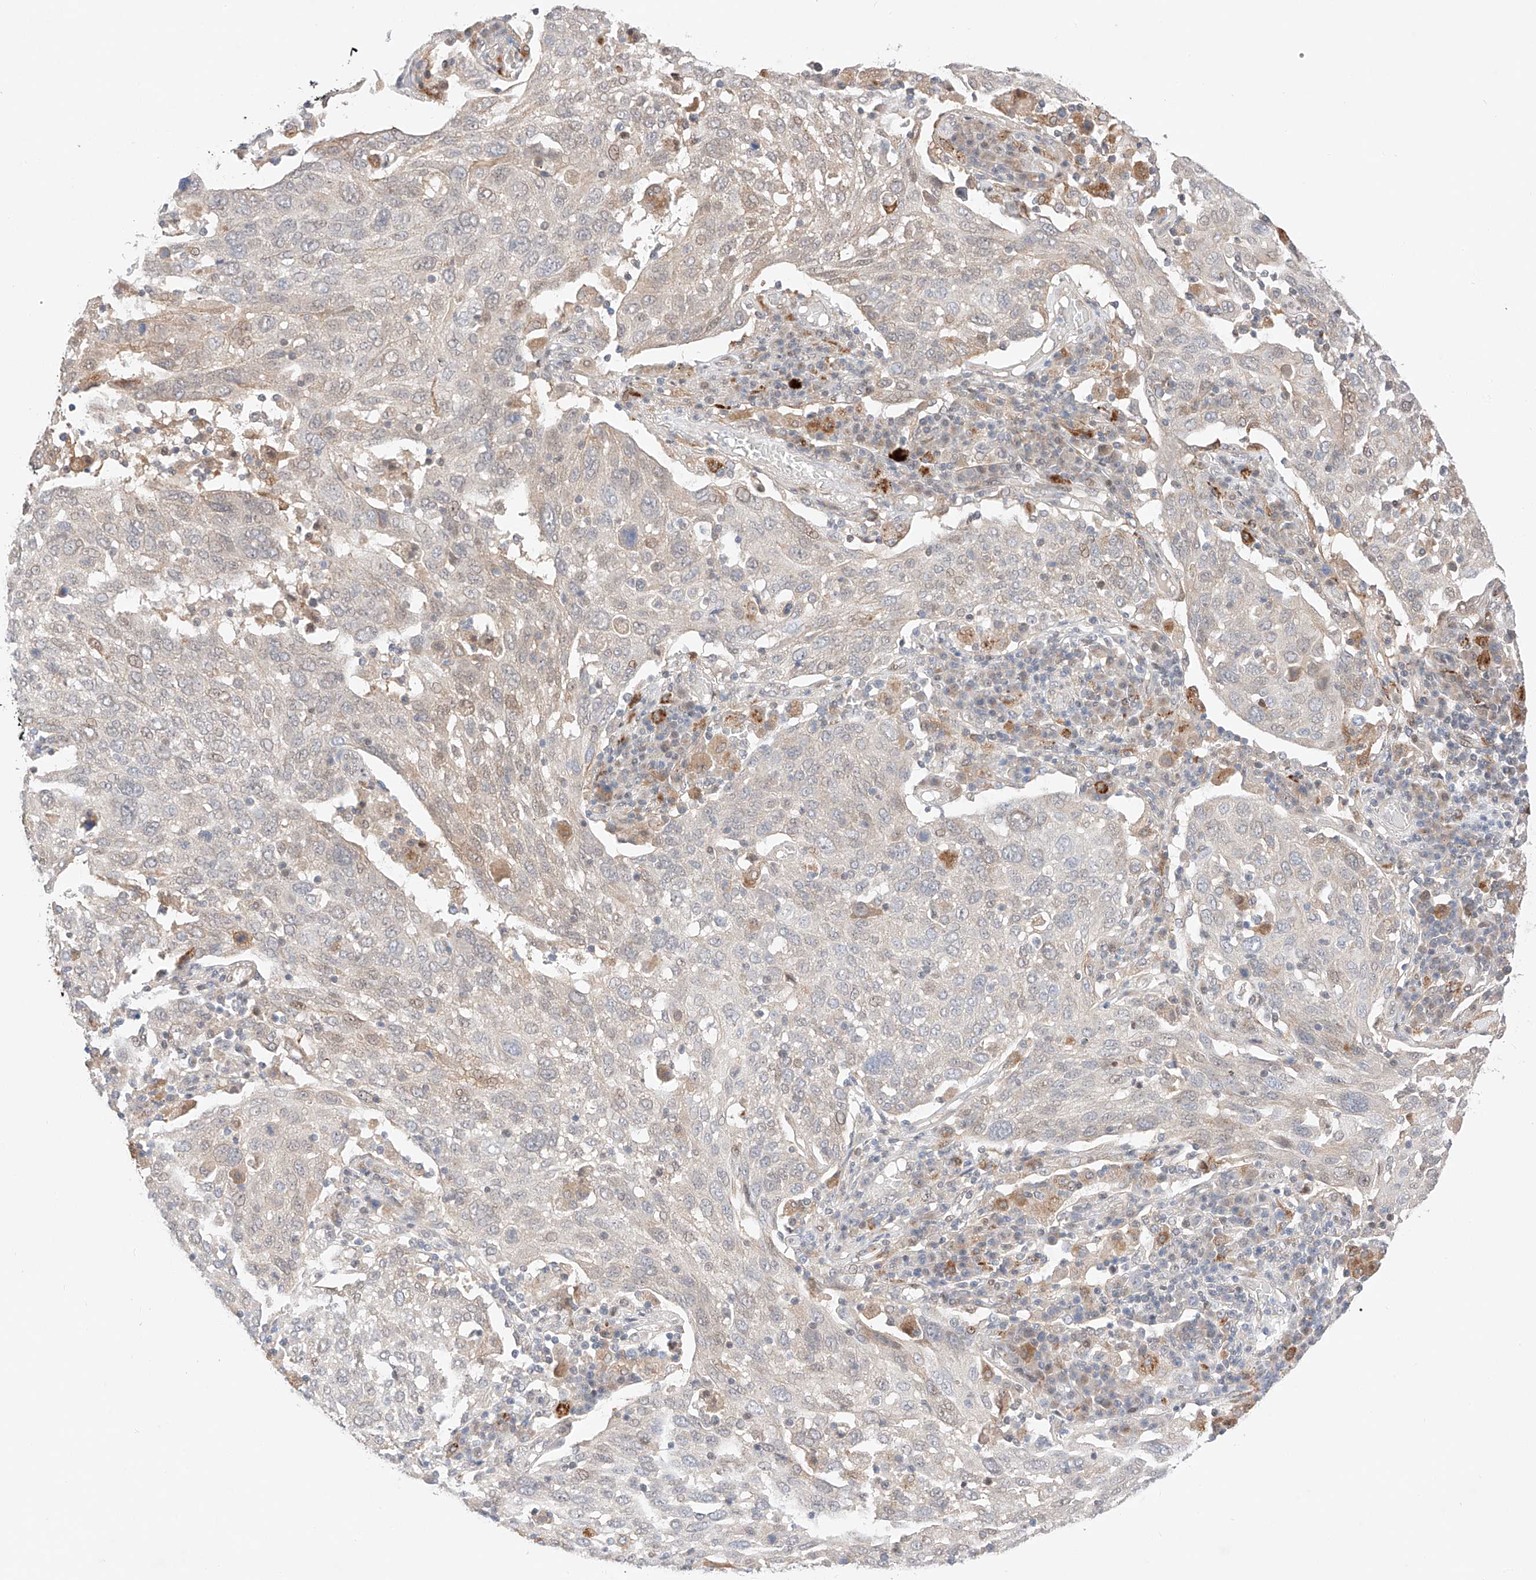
{"staining": {"intensity": "negative", "quantity": "none", "location": "none"}, "tissue": "lung cancer", "cell_type": "Tumor cells", "image_type": "cancer", "snomed": [{"axis": "morphology", "description": "Squamous cell carcinoma, NOS"}, {"axis": "topography", "description": "Lung"}], "caption": "Lung squamous cell carcinoma was stained to show a protein in brown. There is no significant staining in tumor cells. (DAB (3,3'-diaminobenzidine) immunohistochemistry visualized using brightfield microscopy, high magnification).", "gene": "GCNT1", "patient": {"sex": "male", "age": 65}}